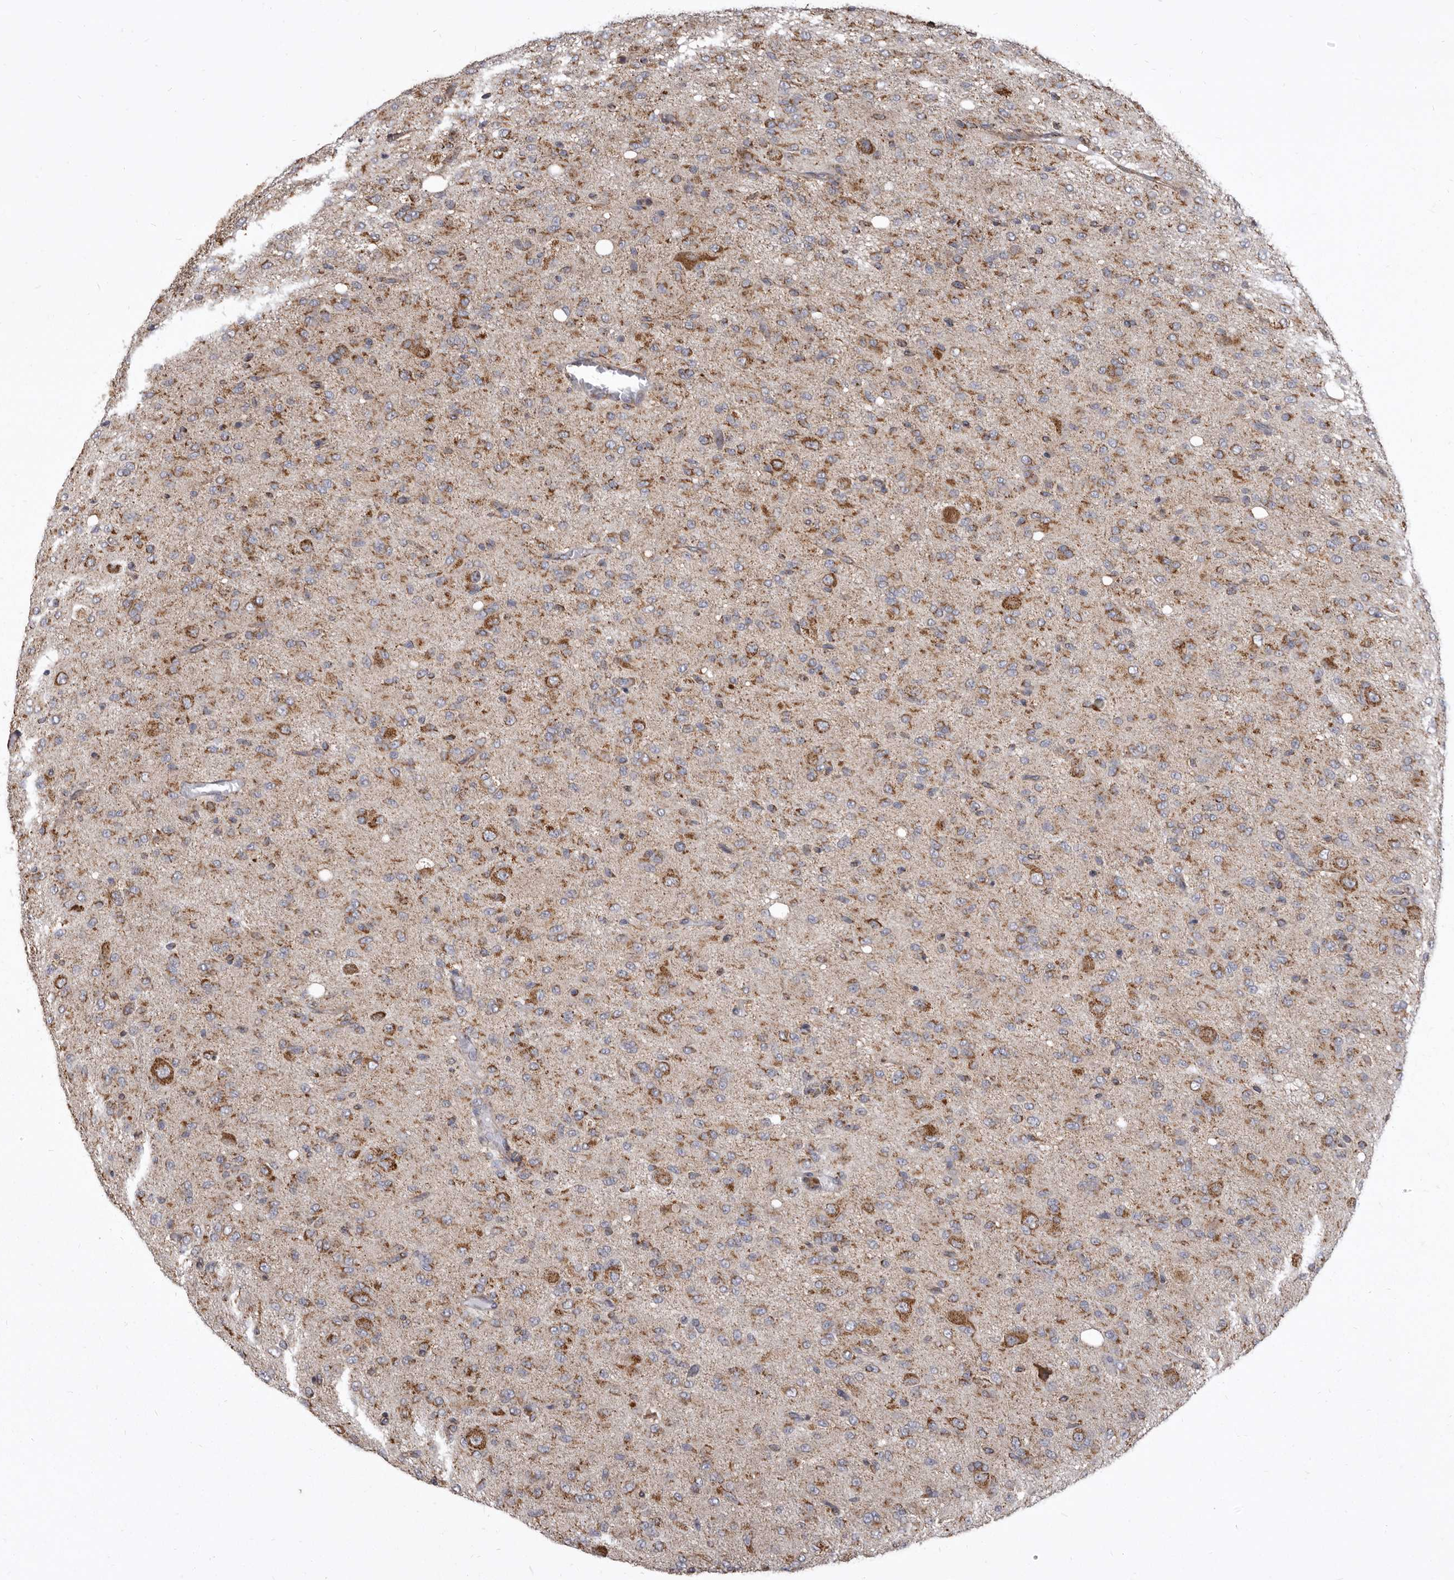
{"staining": {"intensity": "moderate", "quantity": ">75%", "location": "cytoplasmic/membranous"}, "tissue": "glioma", "cell_type": "Tumor cells", "image_type": "cancer", "snomed": [{"axis": "morphology", "description": "Glioma, malignant, High grade"}, {"axis": "topography", "description": "Brain"}], "caption": "The immunohistochemical stain shows moderate cytoplasmic/membranous positivity in tumor cells of malignant glioma (high-grade) tissue.", "gene": "CDK5RAP3", "patient": {"sex": "female", "age": 59}}